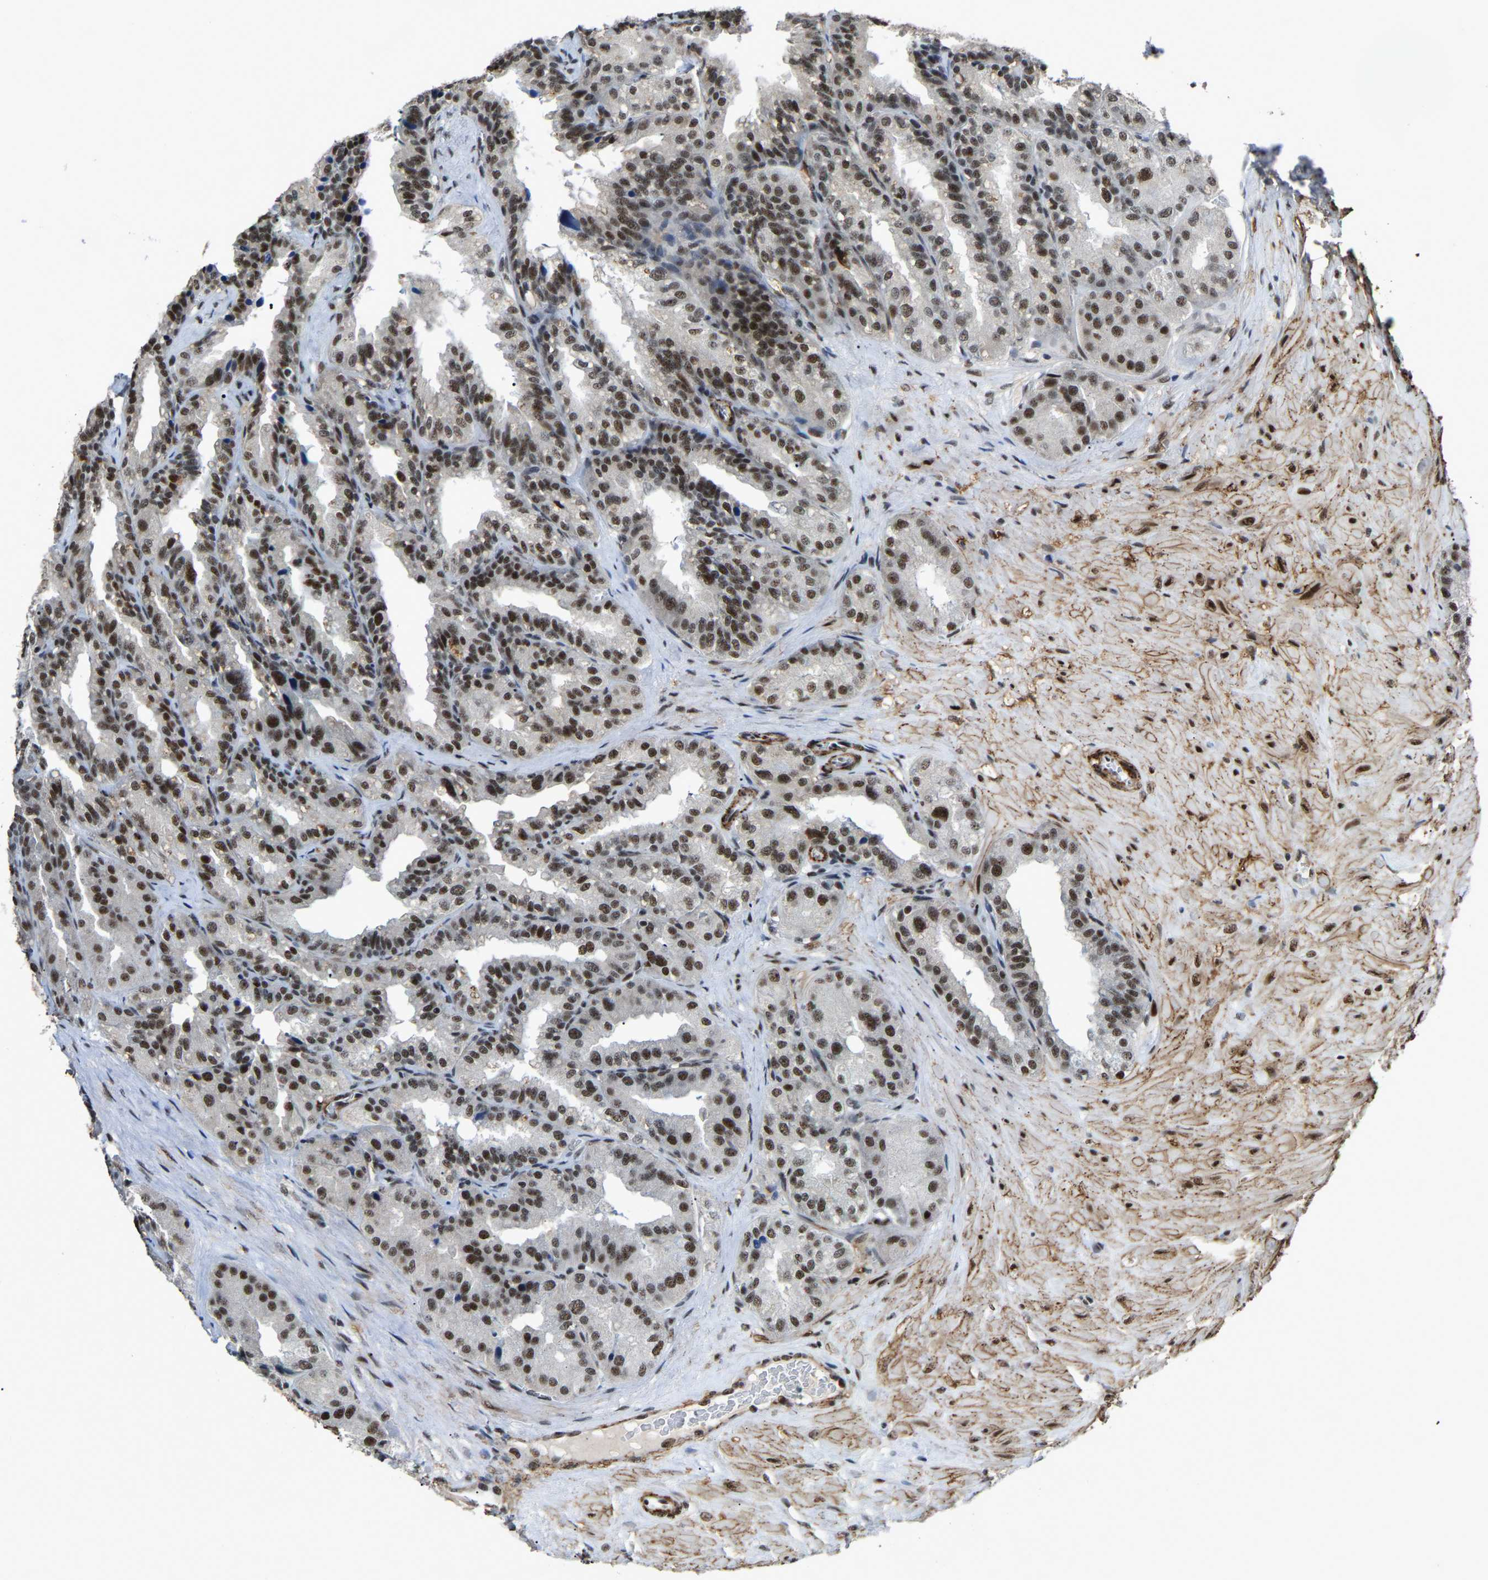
{"staining": {"intensity": "moderate", "quantity": "25%-75%", "location": "nuclear"}, "tissue": "seminal vesicle", "cell_type": "Glandular cells", "image_type": "normal", "snomed": [{"axis": "morphology", "description": "Normal tissue, NOS"}, {"axis": "topography", "description": "Prostate"}, {"axis": "topography", "description": "Seminal veicle"}], "caption": "Immunohistochemical staining of benign seminal vesicle shows moderate nuclear protein expression in approximately 25%-75% of glandular cells.", "gene": "DDX5", "patient": {"sex": "male", "age": 51}}